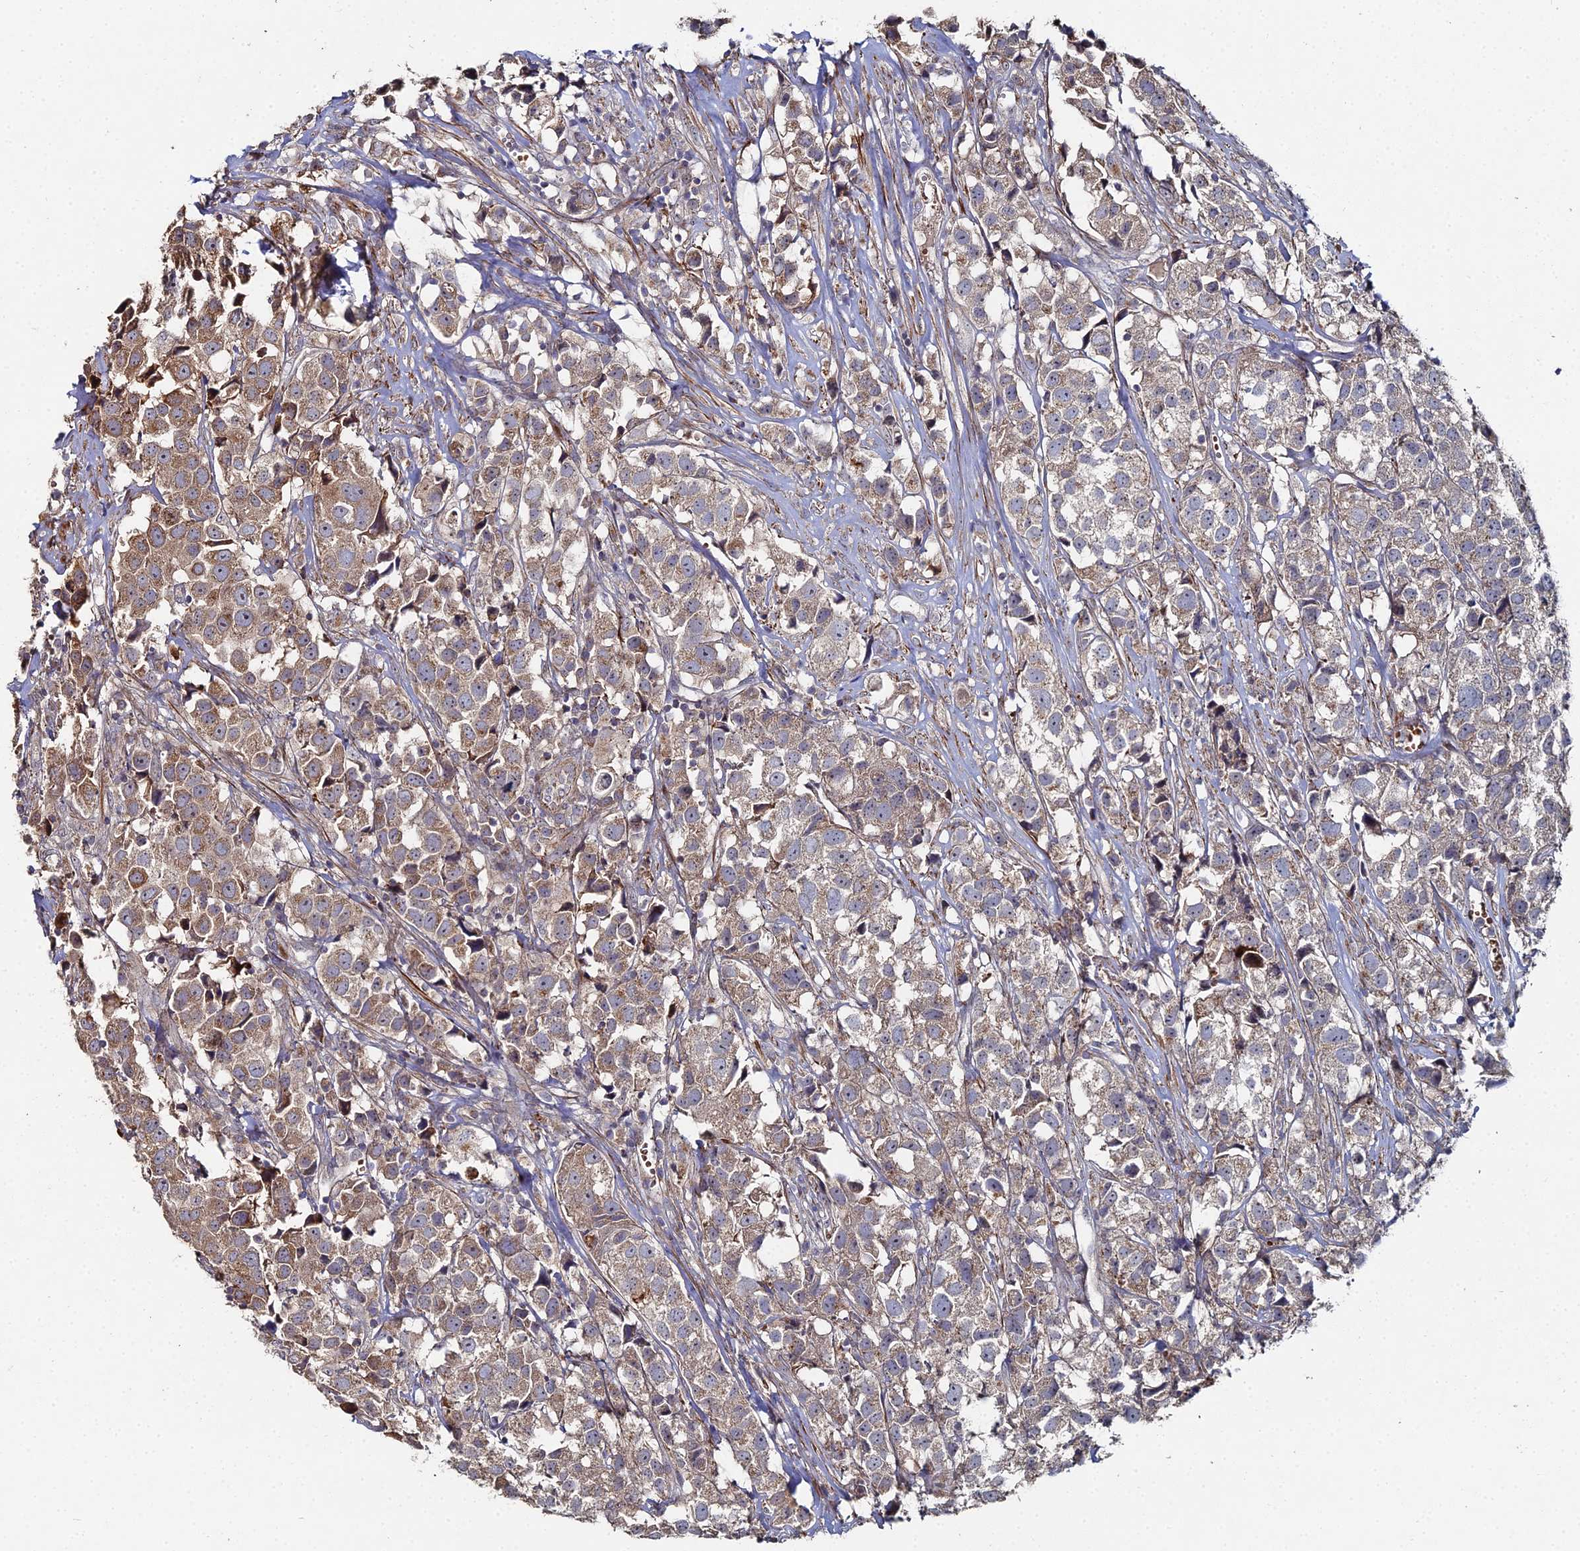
{"staining": {"intensity": "weak", "quantity": ">75%", "location": "cytoplasmic/membranous"}, "tissue": "urothelial cancer", "cell_type": "Tumor cells", "image_type": "cancer", "snomed": [{"axis": "morphology", "description": "Urothelial carcinoma, High grade"}, {"axis": "topography", "description": "Urinary bladder"}], "caption": "High-grade urothelial carcinoma tissue displays weak cytoplasmic/membranous expression in about >75% of tumor cells, visualized by immunohistochemistry. The staining is performed using DAB brown chromogen to label protein expression. The nuclei are counter-stained blue using hematoxylin.", "gene": "SGMS1", "patient": {"sex": "female", "age": 75}}